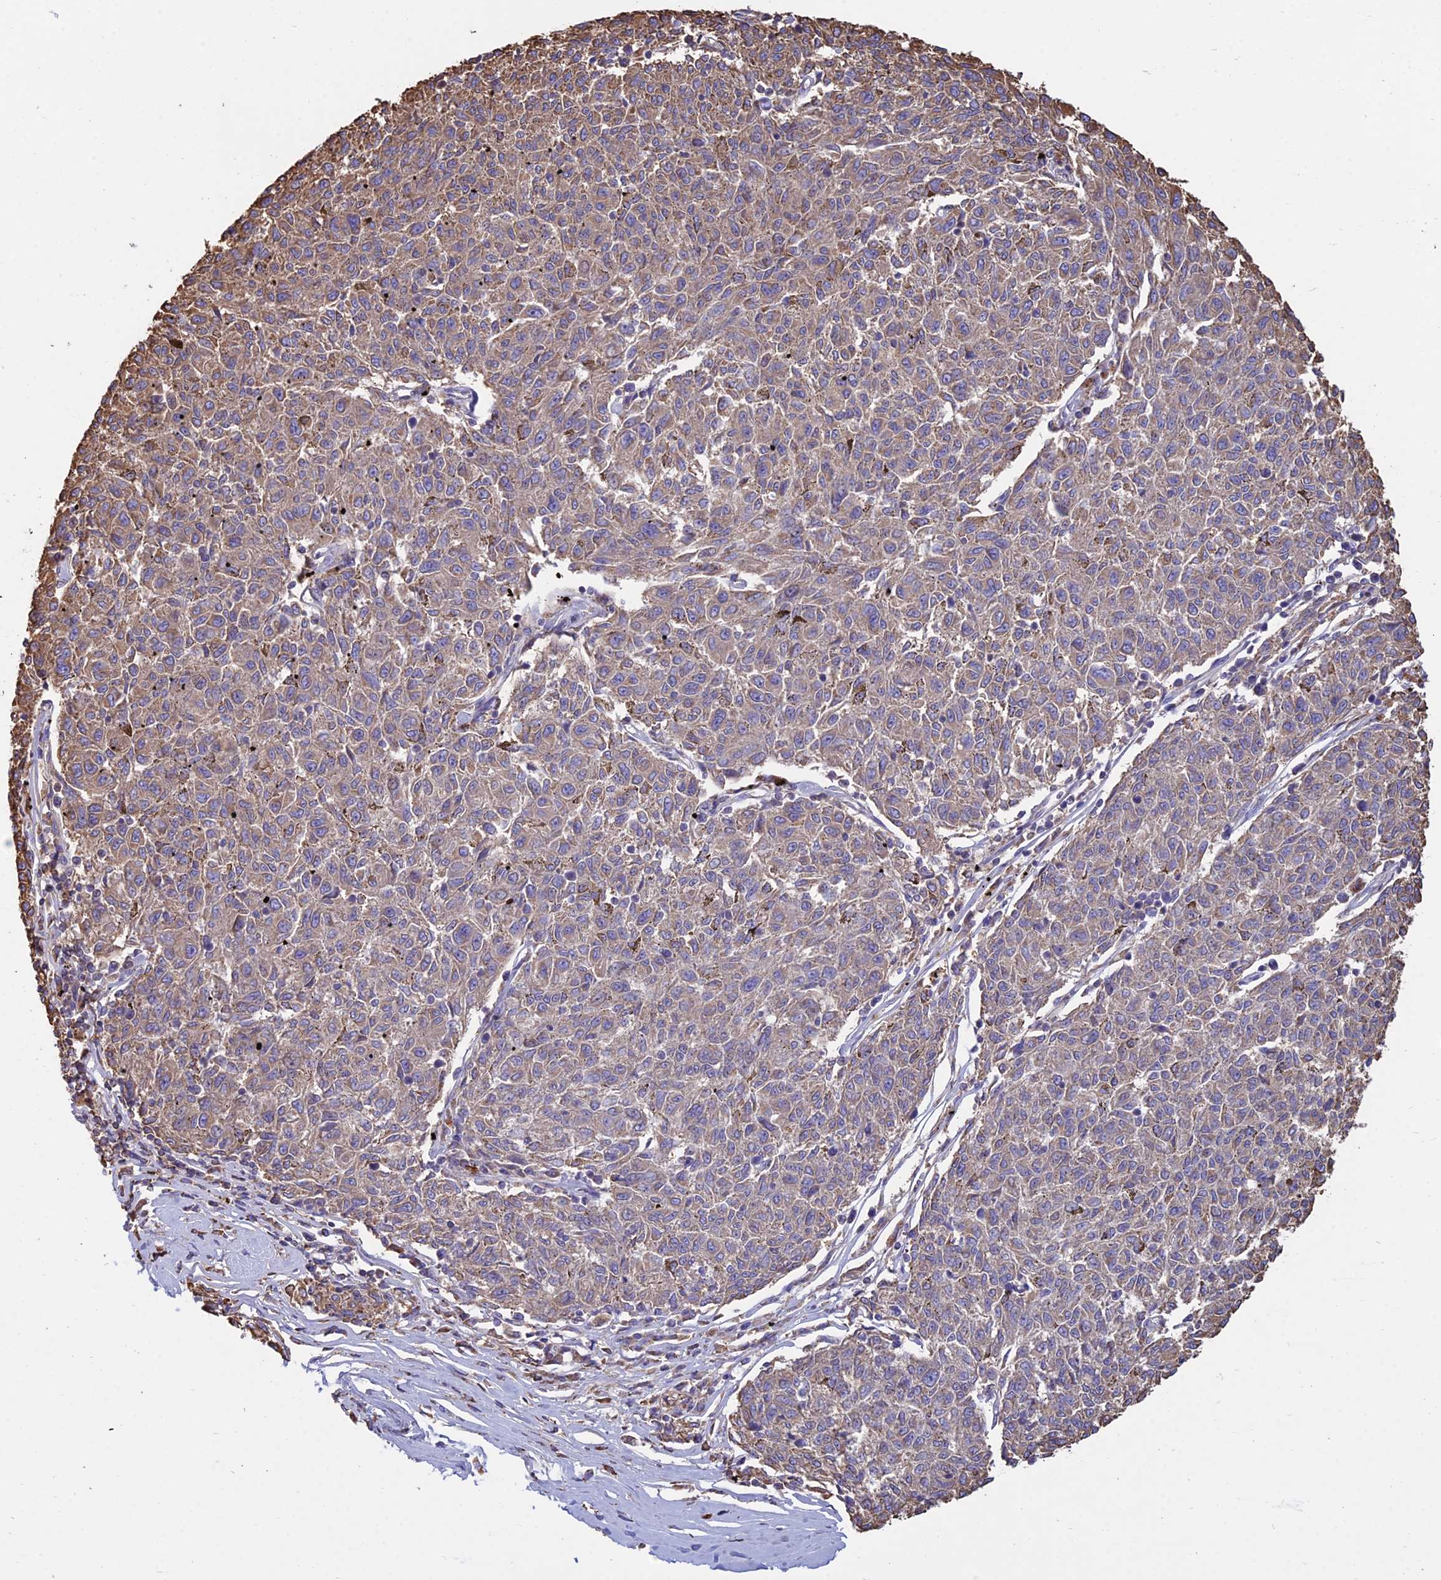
{"staining": {"intensity": "moderate", "quantity": "25%-75%", "location": "cytoplasmic/membranous"}, "tissue": "melanoma", "cell_type": "Tumor cells", "image_type": "cancer", "snomed": [{"axis": "morphology", "description": "Malignant melanoma, NOS"}, {"axis": "topography", "description": "Skin"}], "caption": "Moderate cytoplasmic/membranous positivity for a protein is identified in approximately 25%-75% of tumor cells of malignant melanoma using immunohistochemistry (IHC).", "gene": "OR2W3", "patient": {"sex": "female", "age": 72}}